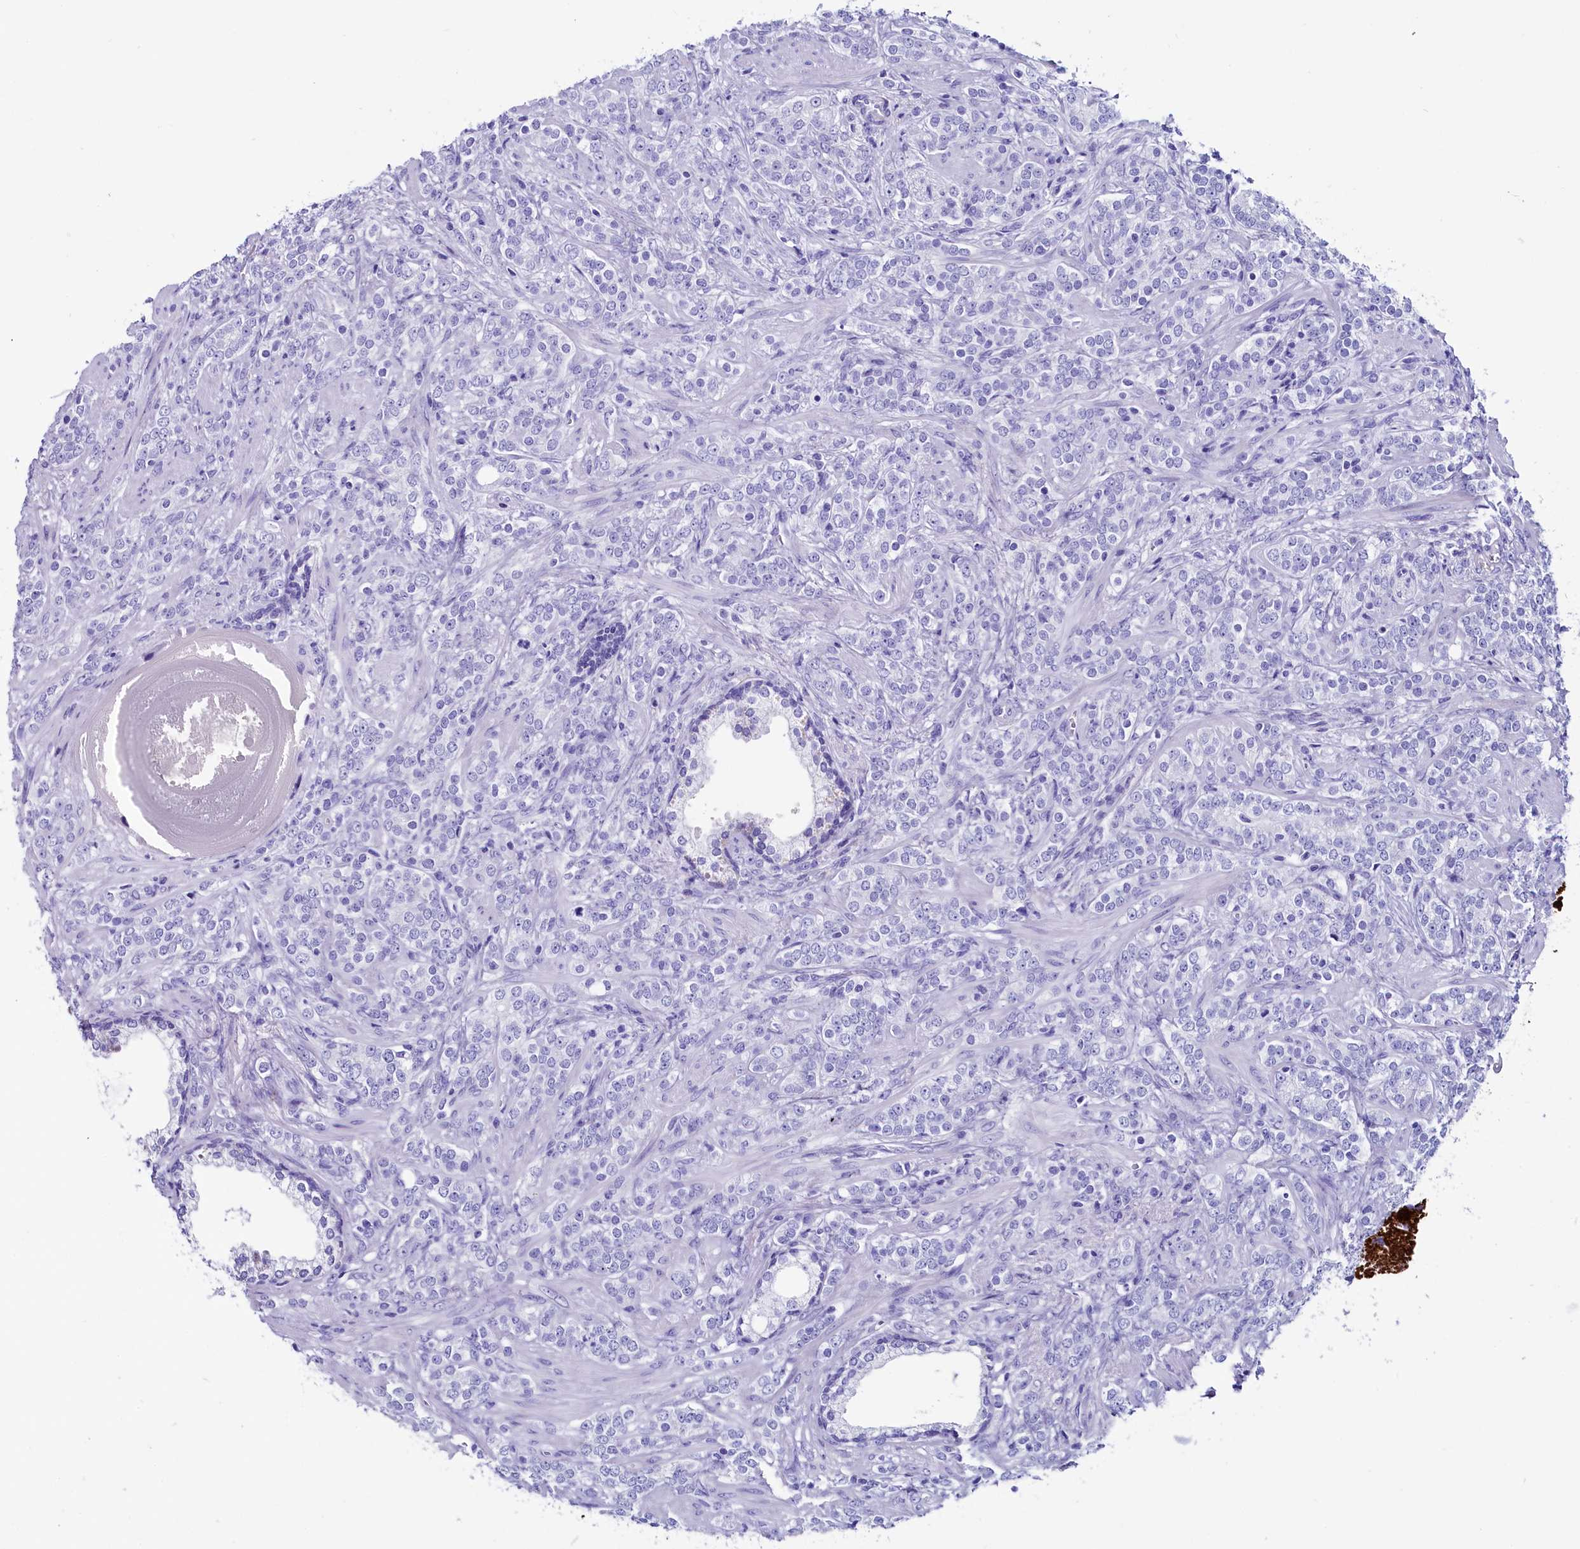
{"staining": {"intensity": "negative", "quantity": "none", "location": "none"}, "tissue": "prostate cancer", "cell_type": "Tumor cells", "image_type": "cancer", "snomed": [{"axis": "morphology", "description": "Adenocarcinoma, High grade"}, {"axis": "topography", "description": "Prostate"}], "caption": "IHC micrograph of neoplastic tissue: prostate high-grade adenocarcinoma stained with DAB (3,3'-diaminobenzidine) demonstrates no significant protein staining in tumor cells.", "gene": "ANKRD29", "patient": {"sex": "male", "age": 64}}